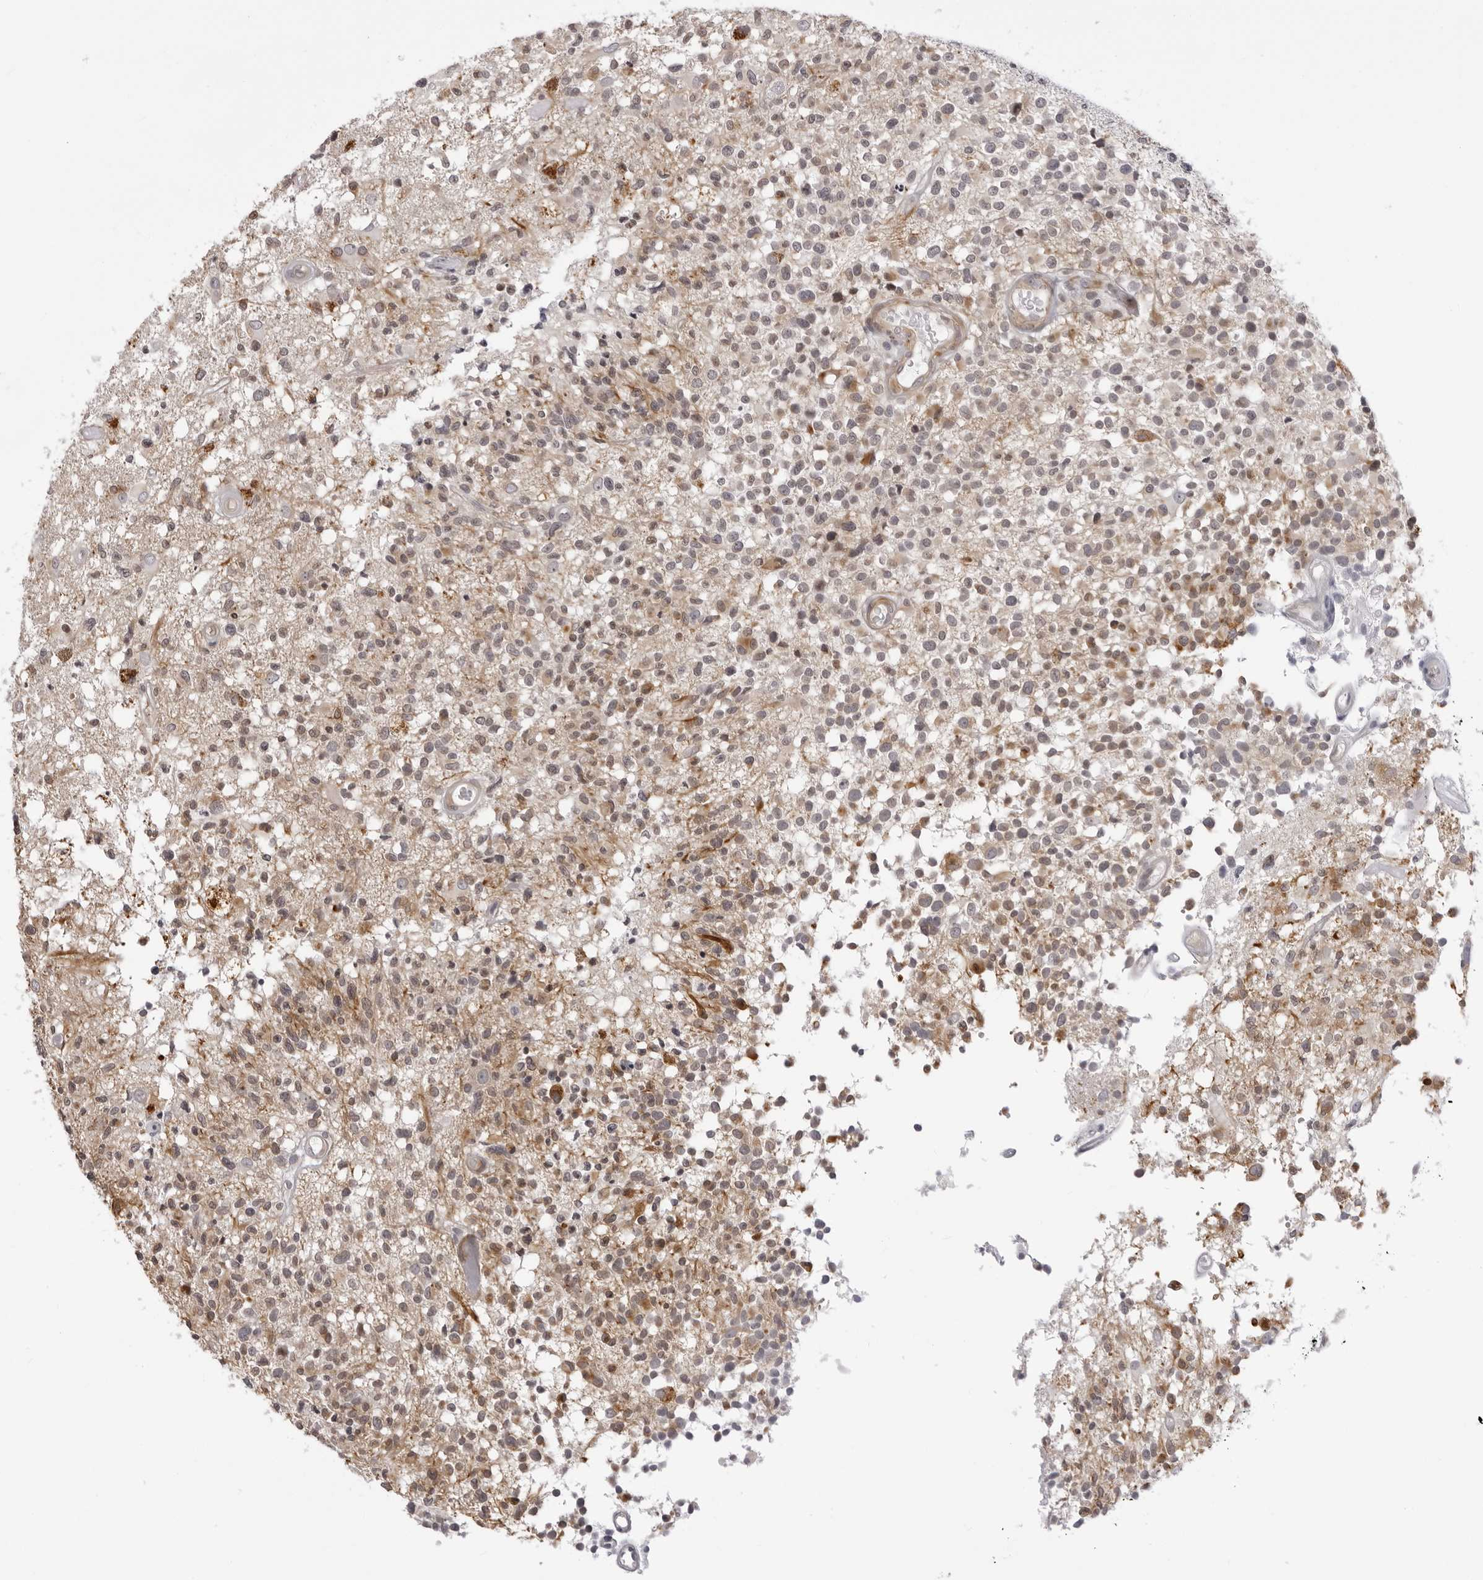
{"staining": {"intensity": "moderate", "quantity": "<25%", "location": "cytoplasmic/membranous"}, "tissue": "glioma", "cell_type": "Tumor cells", "image_type": "cancer", "snomed": [{"axis": "morphology", "description": "Glioma, malignant, High grade"}, {"axis": "morphology", "description": "Glioblastoma, NOS"}, {"axis": "topography", "description": "Brain"}], "caption": "Glioma stained with a brown dye exhibits moderate cytoplasmic/membranous positive staining in about <25% of tumor cells.", "gene": "SUGCT", "patient": {"sex": "male", "age": 60}}